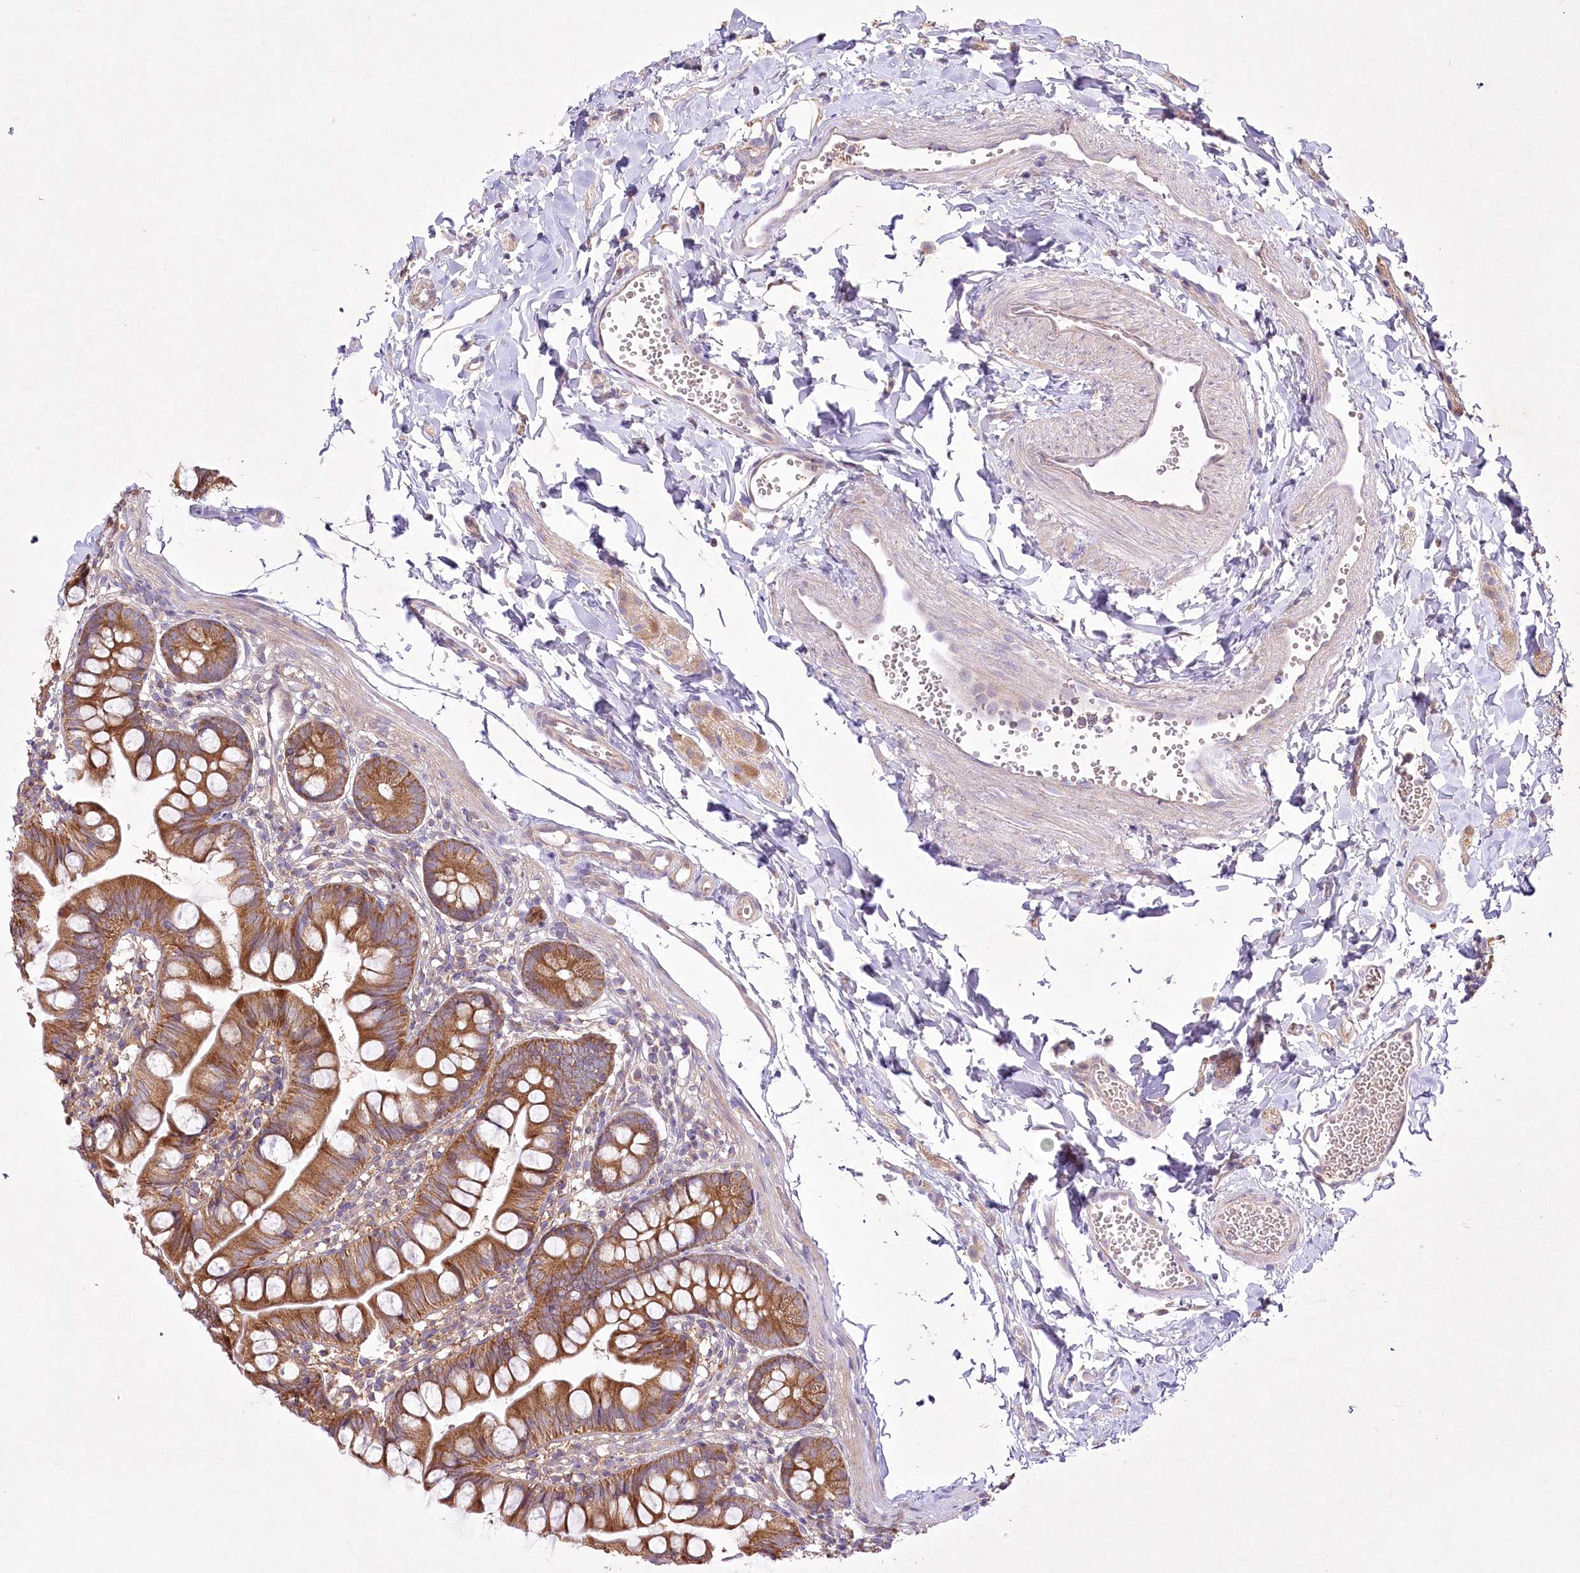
{"staining": {"intensity": "strong", "quantity": ">75%", "location": "cytoplasmic/membranous"}, "tissue": "small intestine", "cell_type": "Glandular cells", "image_type": "normal", "snomed": [{"axis": "morphology", "description": "Normal tissue, NOS"}, {"axis": "topography", "description": "Small intestine"}], "caption": "This image exhibits benign small intestine stained with immunohistochemistry to label a protein in brown. The cytoplasmic/membranous of glandular cells show strong positivity for the protein. Nuclei are counter-stained blue.", "gene": "PYROXD1", "patient": {"sex": "male", "age": 7}}